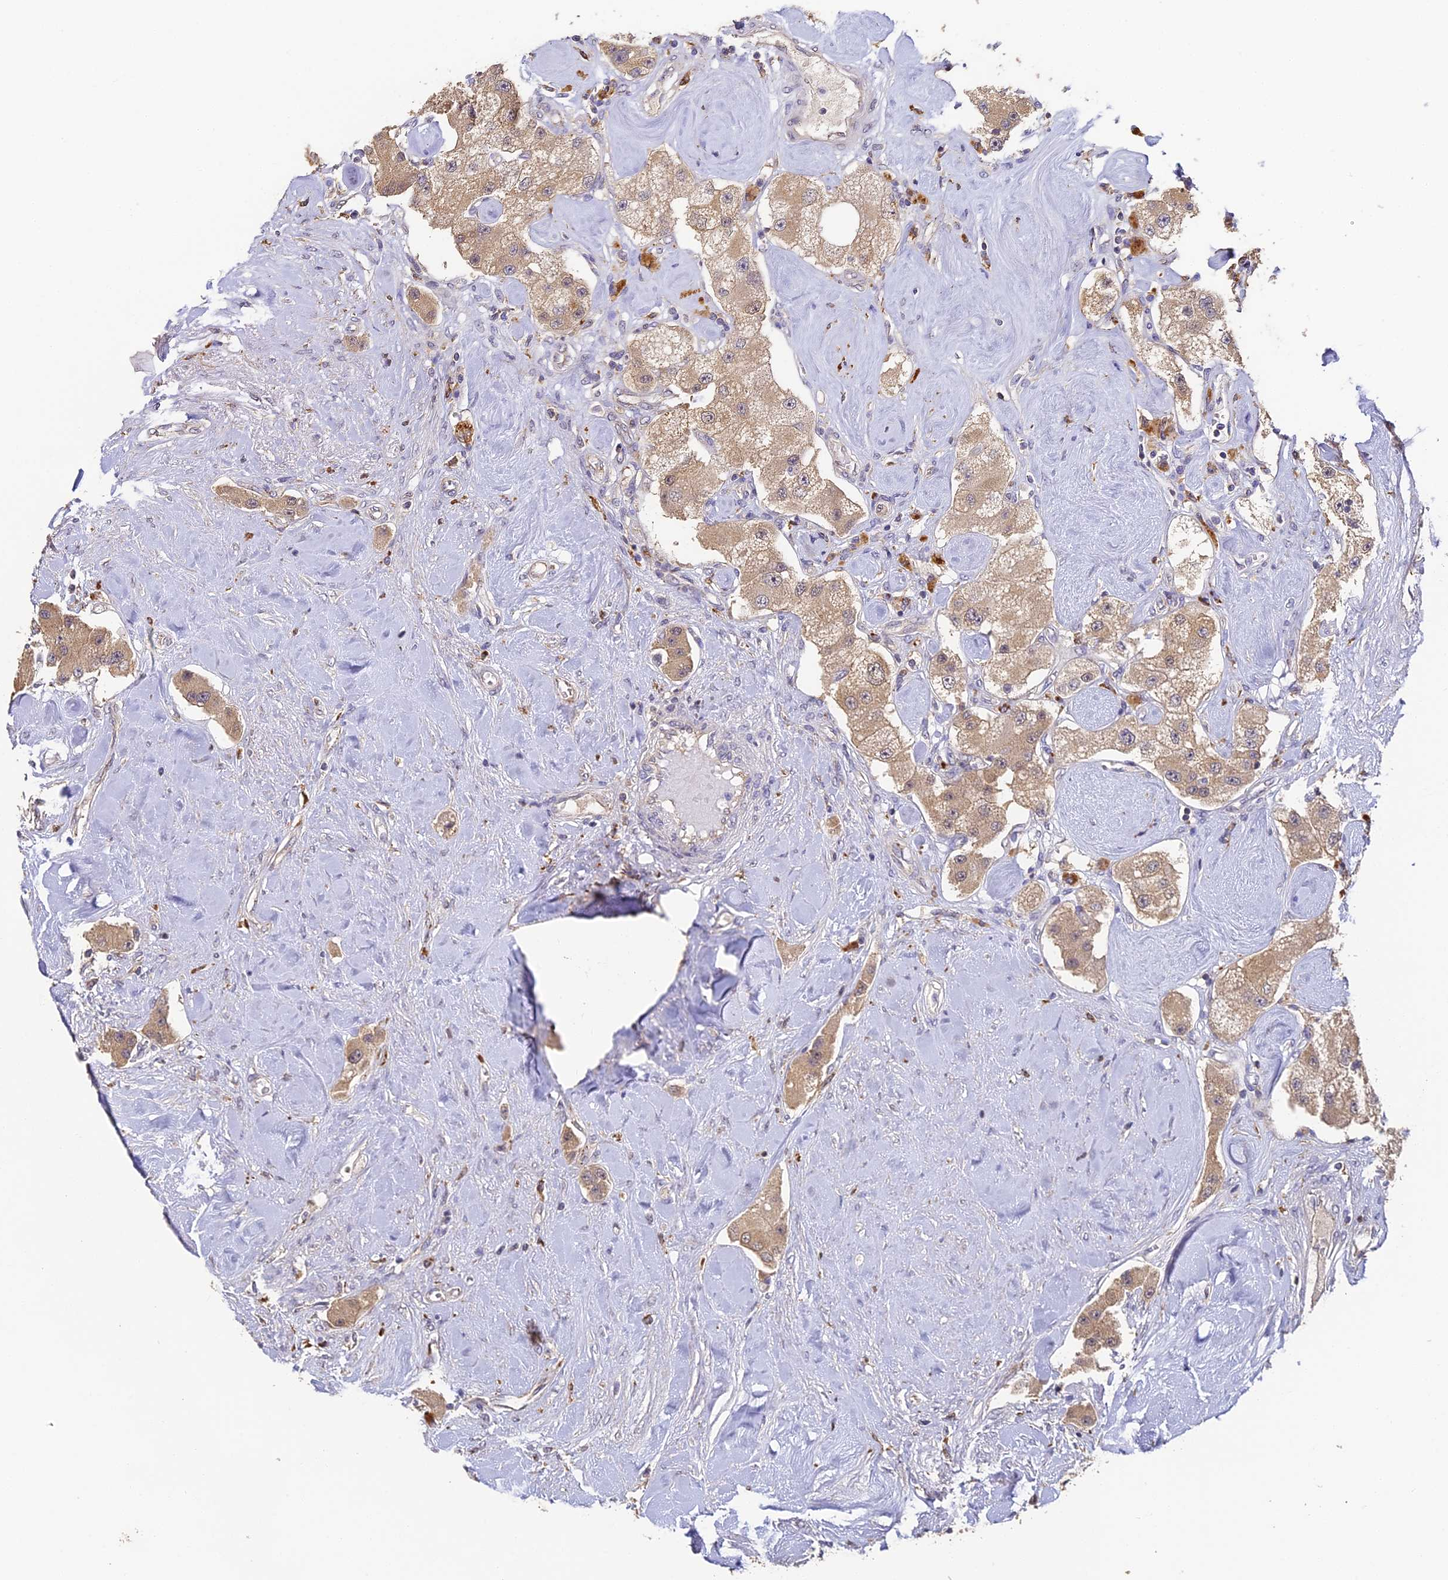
{"staining": {"intensity": "moderate", "quantity": ">75%", "location": "cytoplasmic/membranous"}, "tissue": "carcinoid", "cell_type": "Tumor cells", "image_type": "cancer", "snomed": [{"axis": "morphology", "description": "Carcinoid, malignant, NOS"}, {"axis": "topography", "description": "Pancreas"}], "caption": "Immunohistochemistry photomicrograph of neoplastic tissue: carcinoid stained using immunohistochemistry exhibits medium levels of moderate protein expression localized specifically in the cytoplasmic/membranous of tumor cells, appearing as a cytoplasmic/membranous brown color.", "gene": "YAE1", "patient": {"sex": "male", "age": 41}}